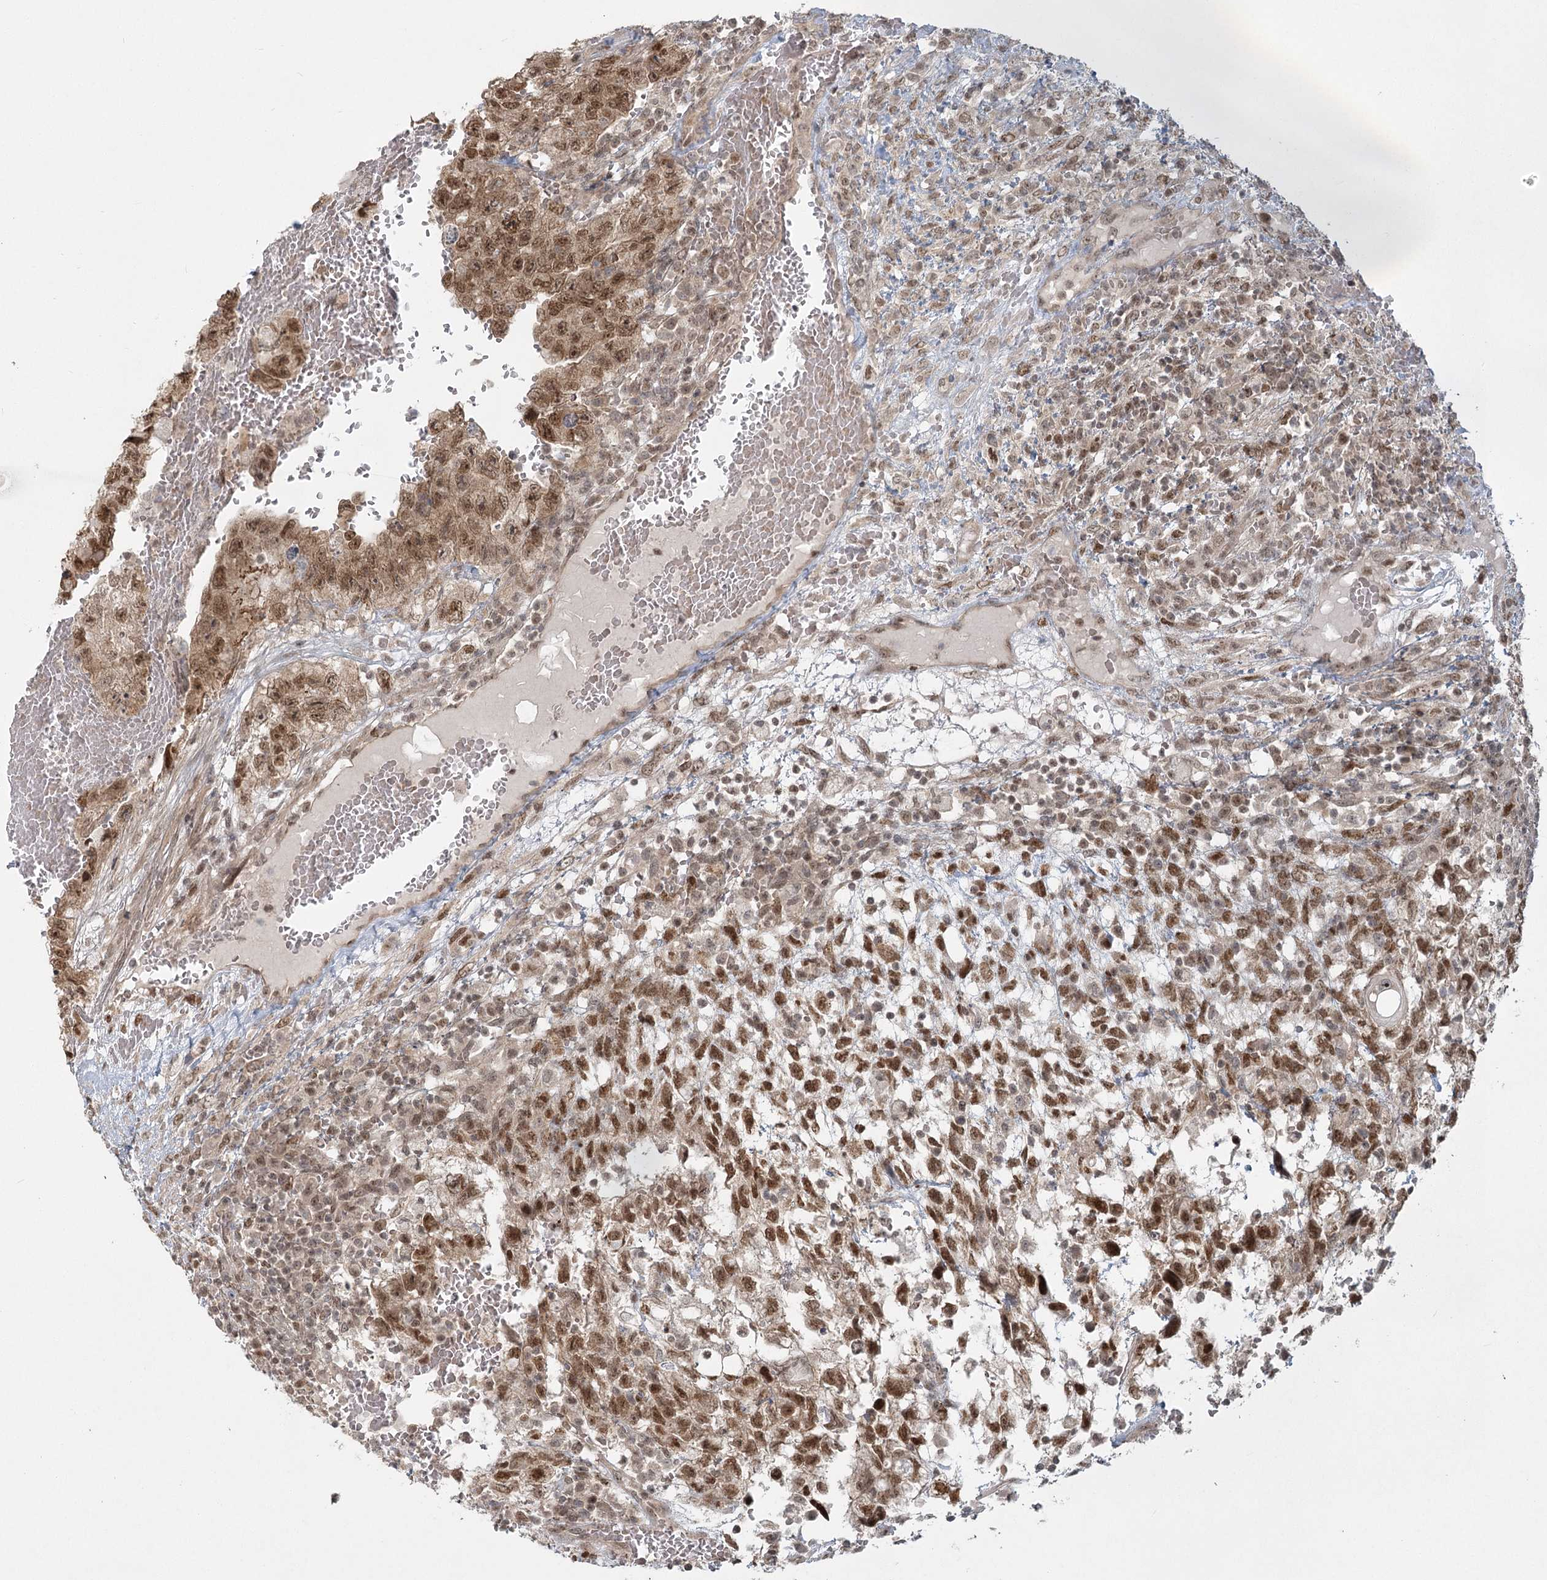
{"staining": {"intensity": "moderate", "quantity": ">75%", "location": "cytoplasmic/membranous,nuclear"}, "tissue": "testis cancer", "cell_type": "Tumor cells", "image_type": "cancer", "snomed": [{"axis": "morphology", "description": "Carcinoma, Embryonal, NOS"}, {"axis": "topography", "description": "Testis"}], "caption": "Moderate cytoplasmic/membranous and nuclear staining for a protein is identified in about >75% of tumor cells of testis embryonal carcinoma using IHC.", "gene": "R3HCC1L", "patient": {"sex": "male", "age": 36}}